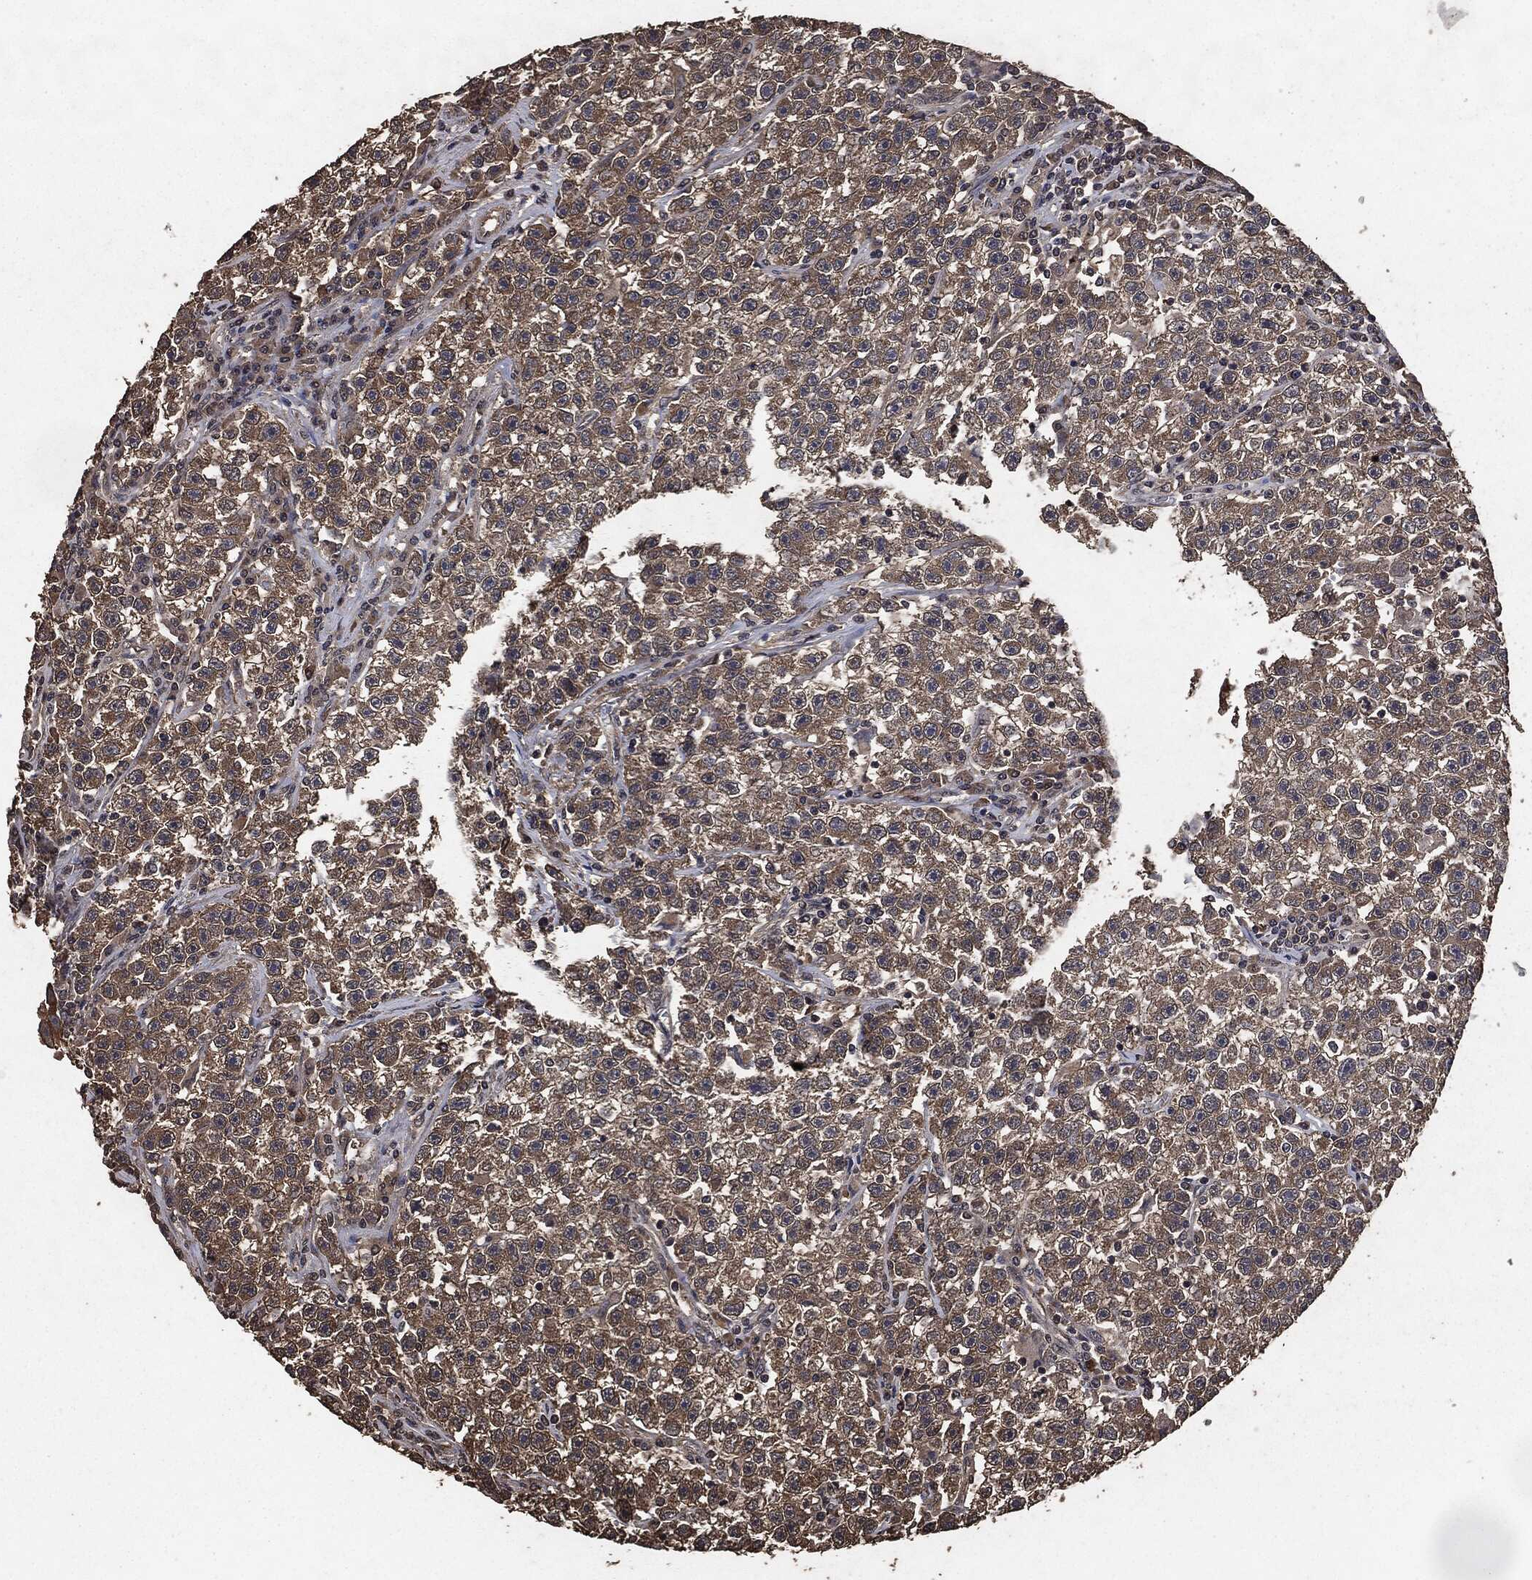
{"staining": {"intensity": "moderate", "quantity": "25%-75%", "location": "cytoplasmic/membranous"}, "tissue": "testis cancer", "cell_type": "Tumor cells", "image_type": "cancer", "snomed": [{"axis": "morphology", "description": "Seminoma, NOS"}, {"axis": "topography", "description": "Testis"}], "caption": "Tumor cells exhibit moderate cytoplasmic/membranous staining in approximately 25%-75% of cells in testis seminoma.", "gene": "AKT1S1", "patient": {"sex": "male", "age": 22}}